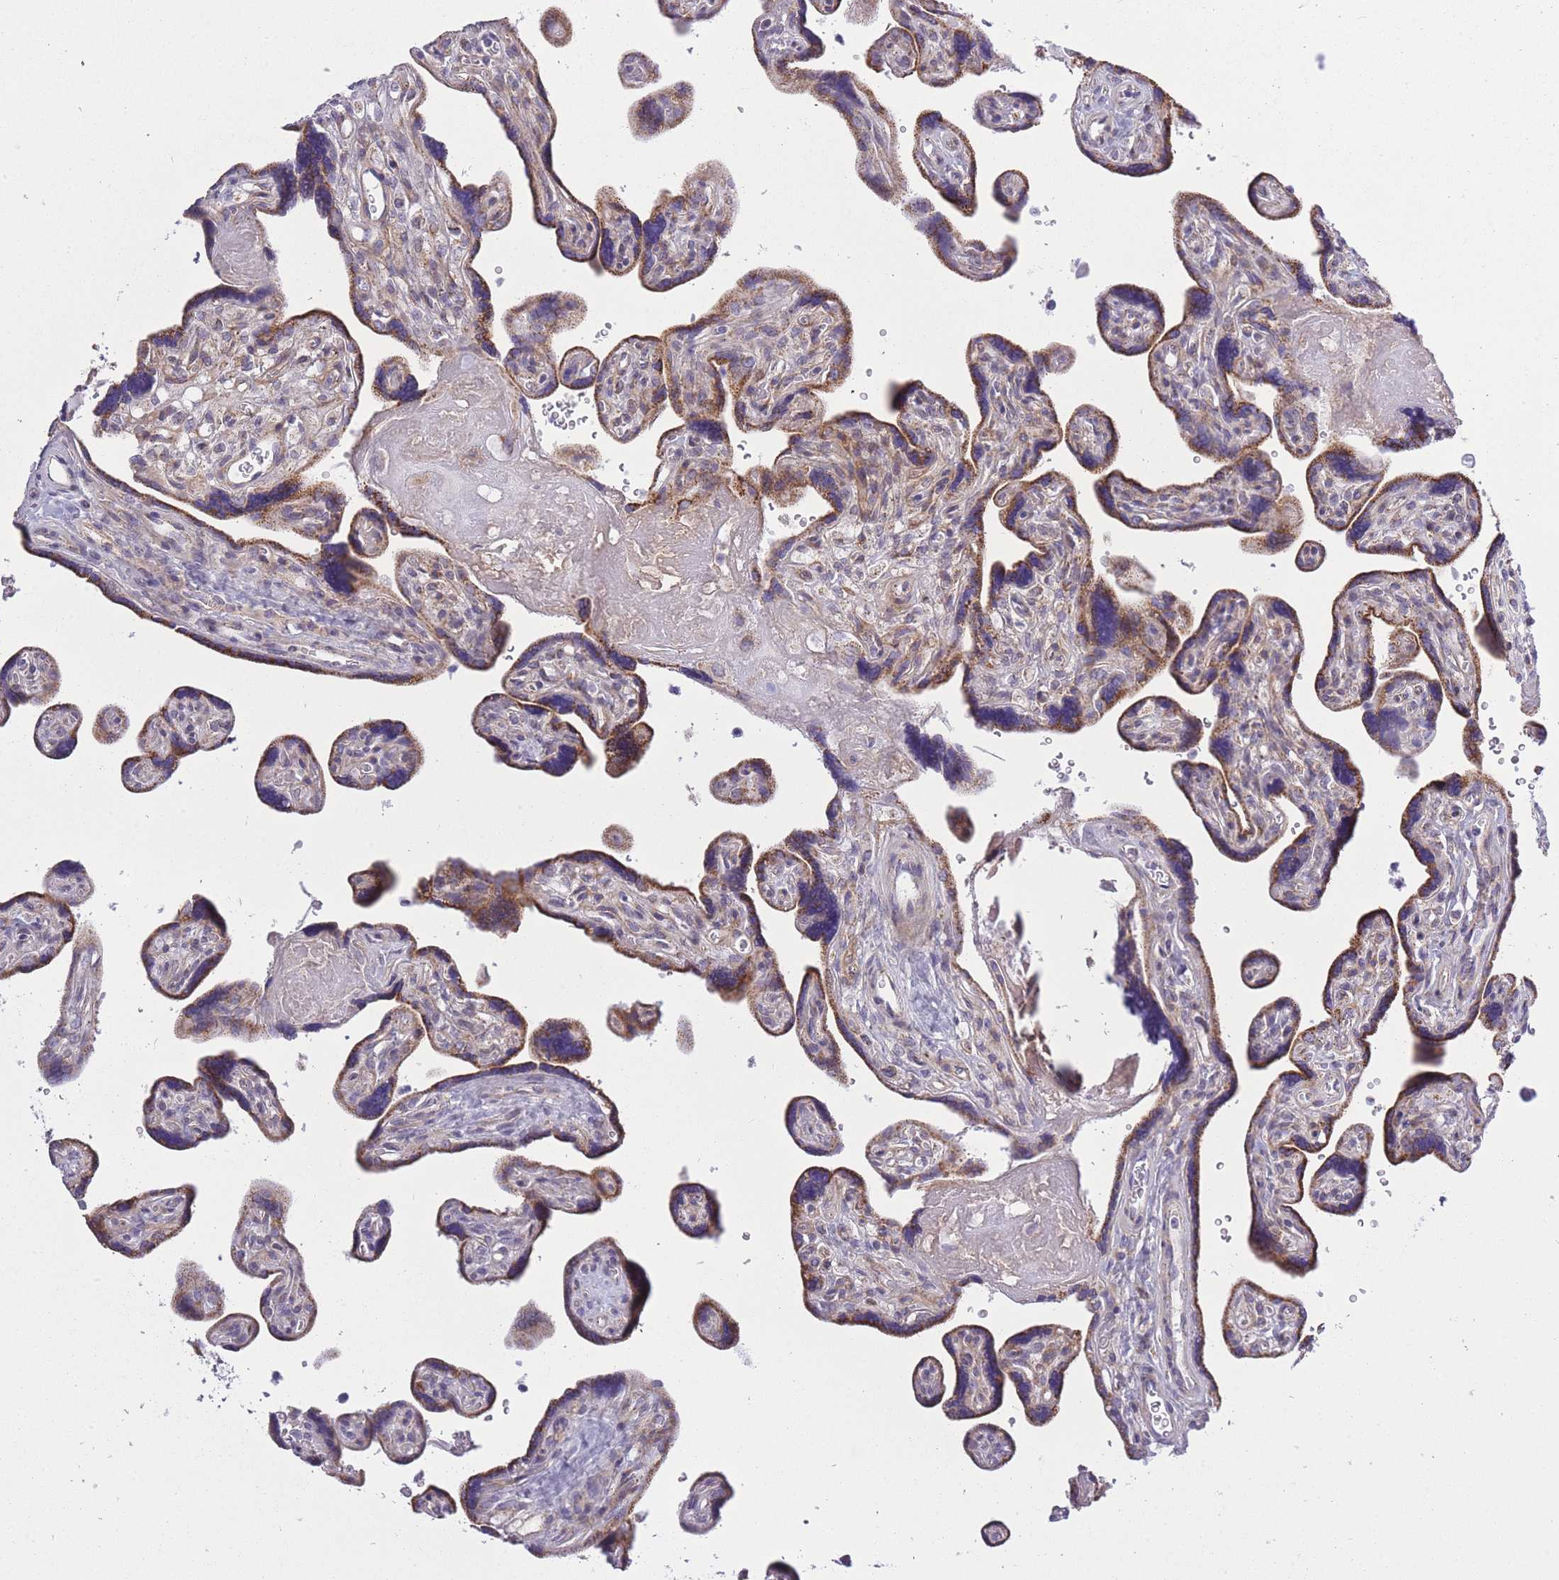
{"staining": {"intensity": "moderate", "quantity": ">75%", "location": "cytoplasmic/membranous"}, "tissue": "placenta", "cell_type": "Decidual cells", "image_type": "normal", "snomed": [{"axis": "morphology", "description": "Normal tissue, NOS"}, {"axis": "topography", "description": "Placenta"}], "caption": "An image of human placenta stained for a protein demonstrates moderate cytoplasmic/membranous brown staining in decidual cells. The staining is performed using DAB brown chromogen to label protein expression. The nuclei are counter-stained blue using hematoxylin.", "gene": "ZBTB24", "patient": {"sex": "female", "age": 39}}